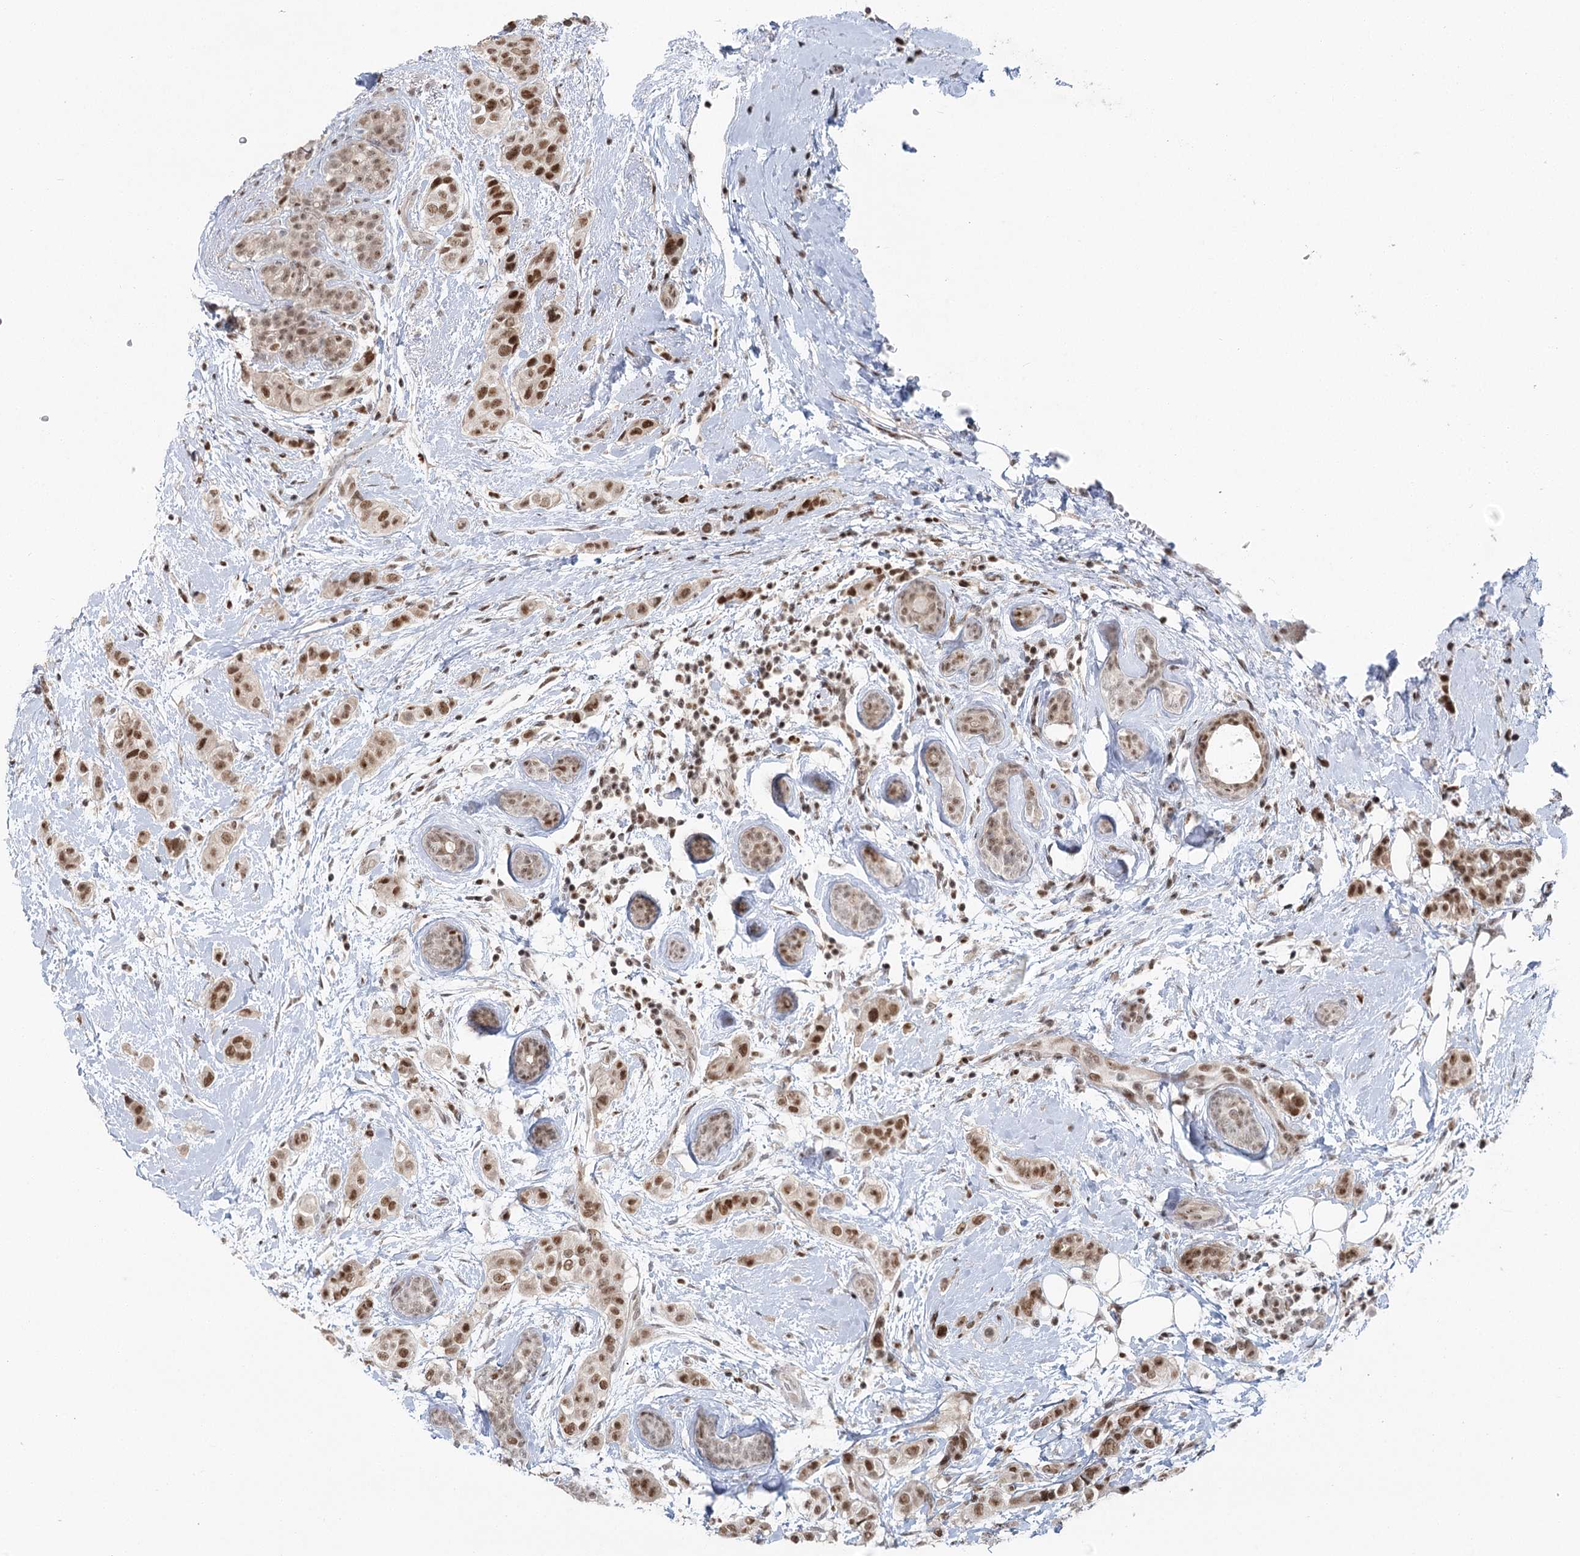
{"staining": {"intensity": "moderate", "quantity": ">75%", "location": "nuclear"}, "tissue": "breast cancer", "cell_type": "Tumor cells", "image_type": "cancer", "snomed": [{"axis": "morphology", "description": "Lobular carcinoma"}, {"axis": "topography", "description": "Breast"}], "caption": "The immunohistochemical stain highlights moderate nuclear staining in tumor cells of breast lobular carcinoma tissue.", "gene": "PDS5A", "patient": {"sex": "female", "age": 51}}